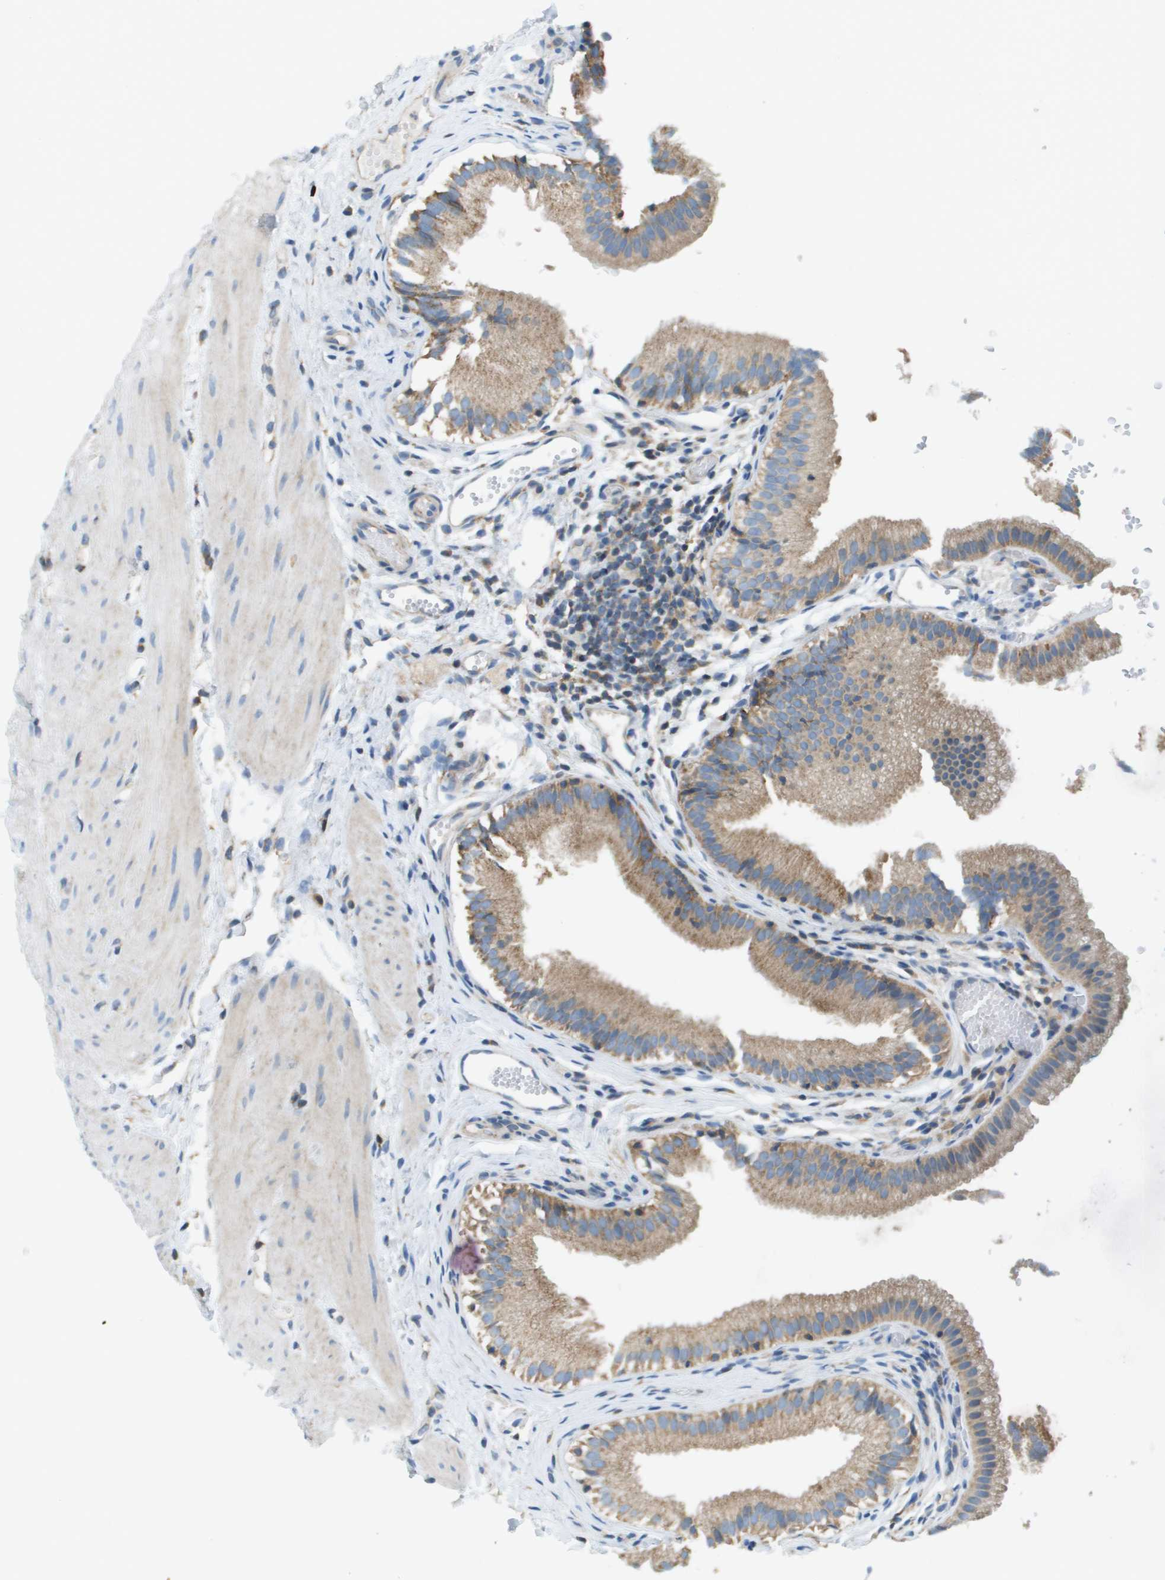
{"staining": {"intensity": "moderate", "quantity": ">75%", "location": "cytoplasmic/membranous"}, "tissue": "gallbladder", "cell_type": "Glandular cells", "image_type": "normal", "snomed": [{"axis": "morphology", "description": "Normal tissue, NOS"}, {"axis": "topography", "description": "Gallbladder"}], "caption": "This histopathology image shows IHC staining of normal human gallbladder, with medium moderate cytoplasmic/membranous staining in about >75% of glandular cells.", "gene": "TAOK3", "patient": {"sex": "female", "age": 26}}